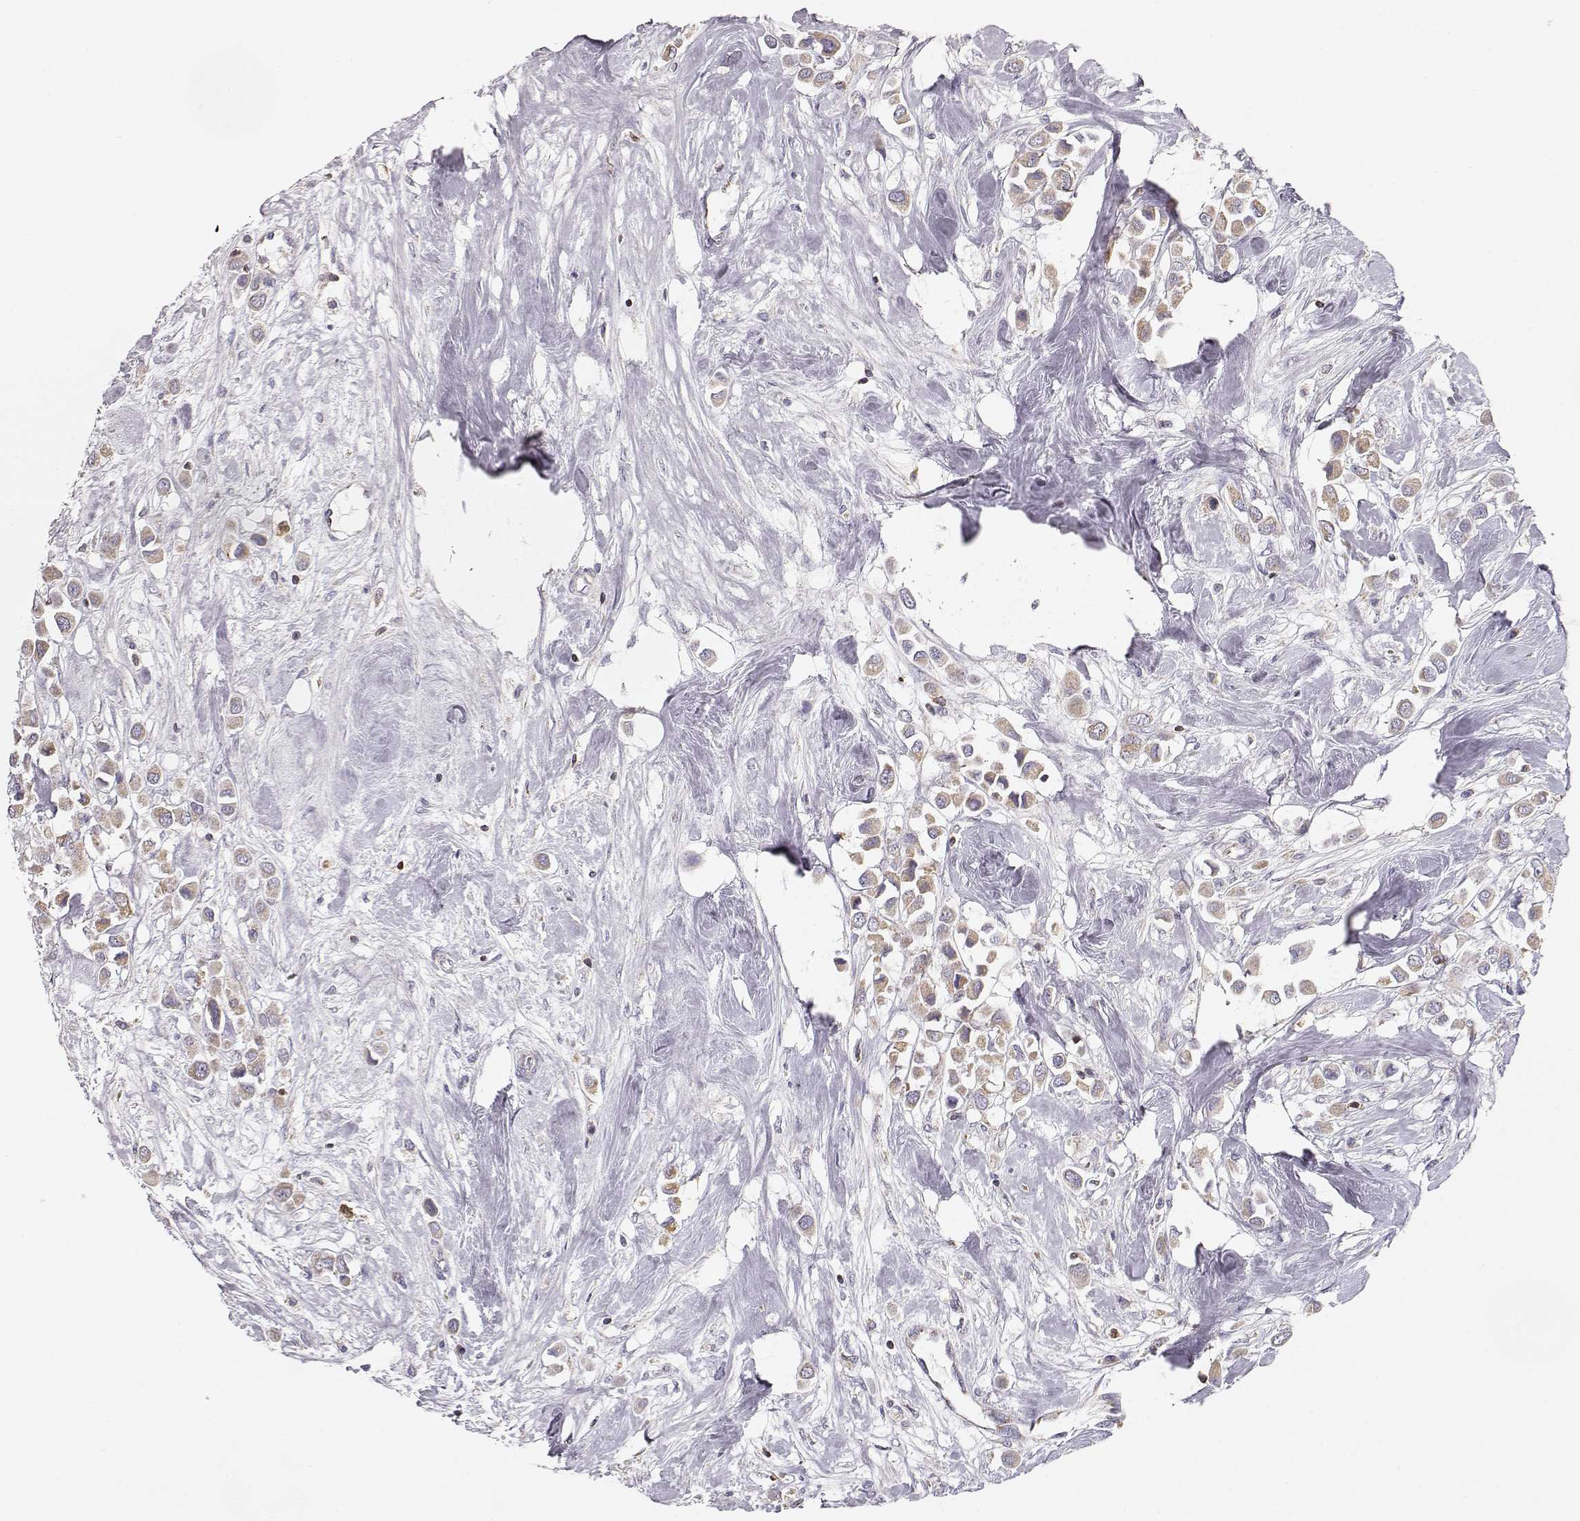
{"staining": {"intensity": "moderate", "quantity": ">75%", "location": "cytoplasmic/membranous"}, "tissue": "breast cancer", "cell_type": "Tumor cells", "image_type": "cancer", "snomed": [{"axis": "morphology", "description": "Duct carcinoma"}, {"axis": "topography", "description": "Breast"}], "caption": "There is medium levels of moderate cytoplasmic/membranous expression in tumor cells of breast cancer (intraductal carcinoma), as demonstrated by immunohistochemical staining (brown color).", "gene": "GRAP2", "patient": {"sex": "female", "age": 61}}